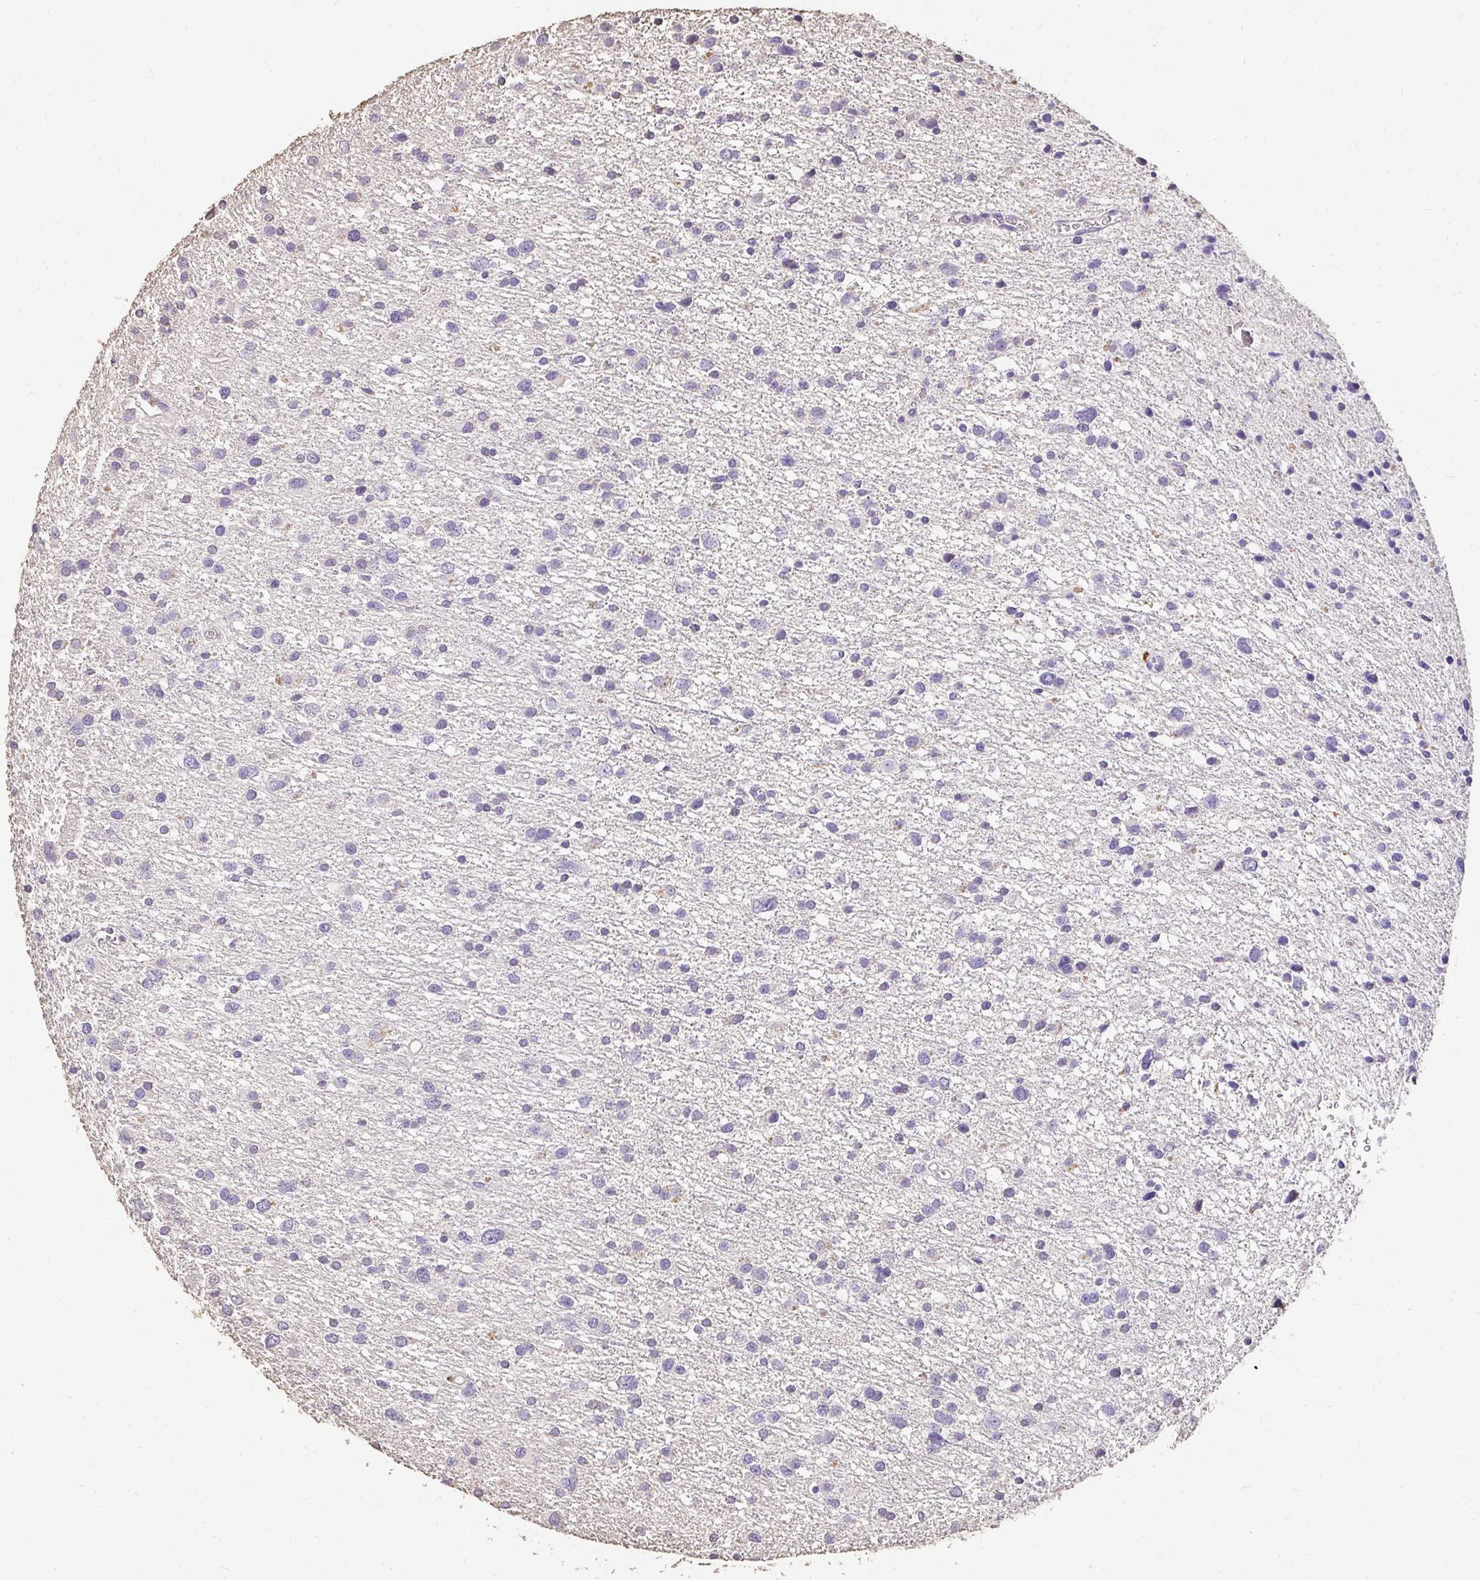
{"staining": {"intensity": "negative", "quantity": "none", "location": "none"}, "tissue": "glioma", "cell_type": "Tumor cells", "image_type": "cancer", "snomed": [{"axis": "morphology", "description": "Glioma, malignant, Low grade"}, {"axis": "topography", "description": "Brain"}], "caption": "Glioma stained for a protein using IHC demonstrates no positivity tumor cells.", "gene": "UGT1A6", "patient": {"sex": "female", "age": 55}}